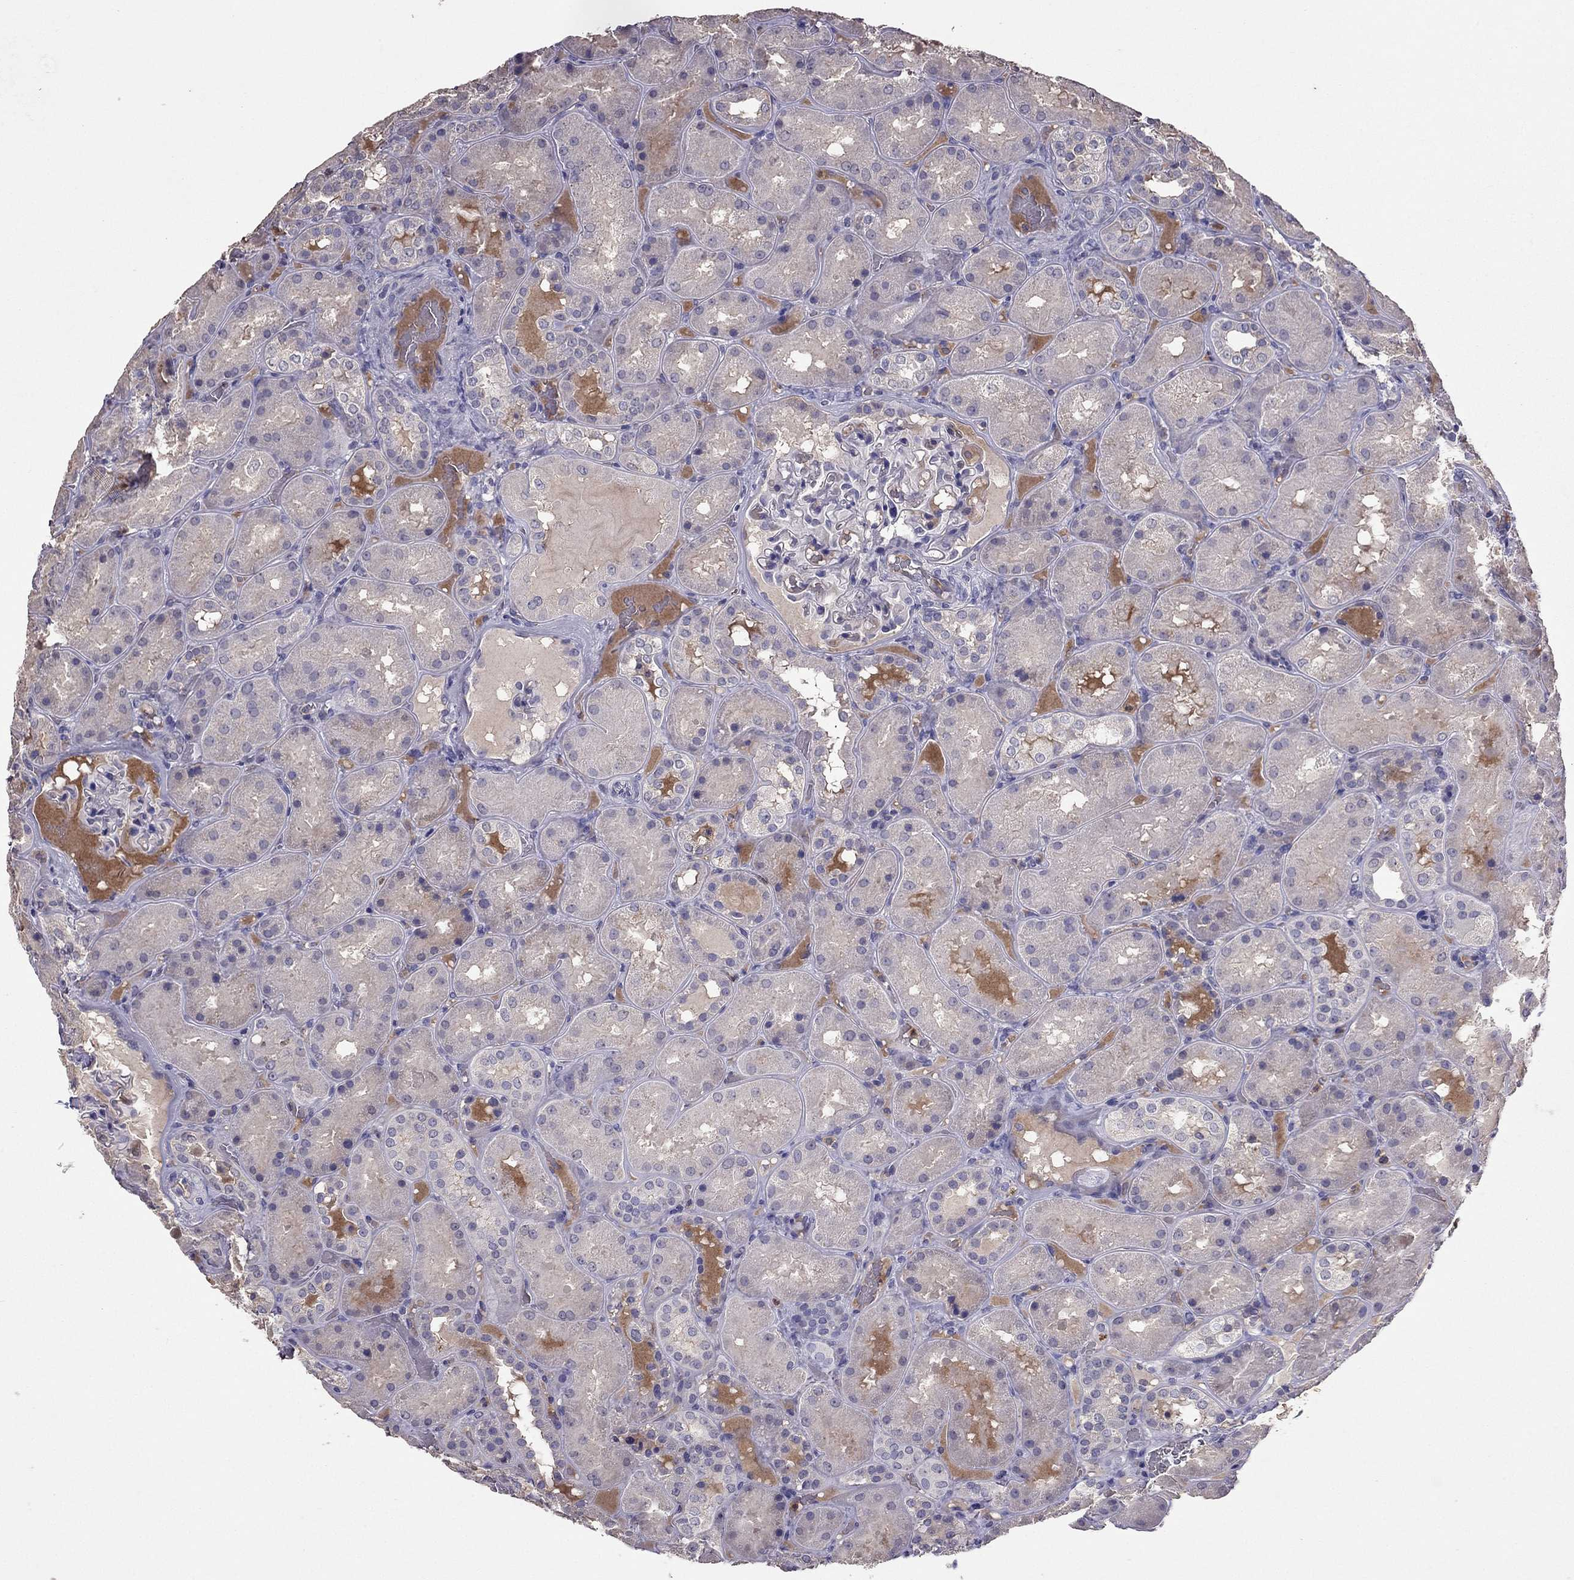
{"staining": {"intensity": "negative", "quantity": "none", "location": "none"}, "tissue": "kidney", "cell_type": "Cells in glomeruli", "image_type": "normal", "snomed": [{"axis": "morphology", "description": "Normal tissue, NOS"}, {"axis": "topography", "description": "Kidney"}], "caption": "DAB (3,3'-diaminobenzidine) immunohistochemical staining of benign kidney reveals no significant staining in cells in glomeruli. Nuclei are stained in blue.", "gene": "RFLNB", "patient": {"sex": "male", "age": 73}}